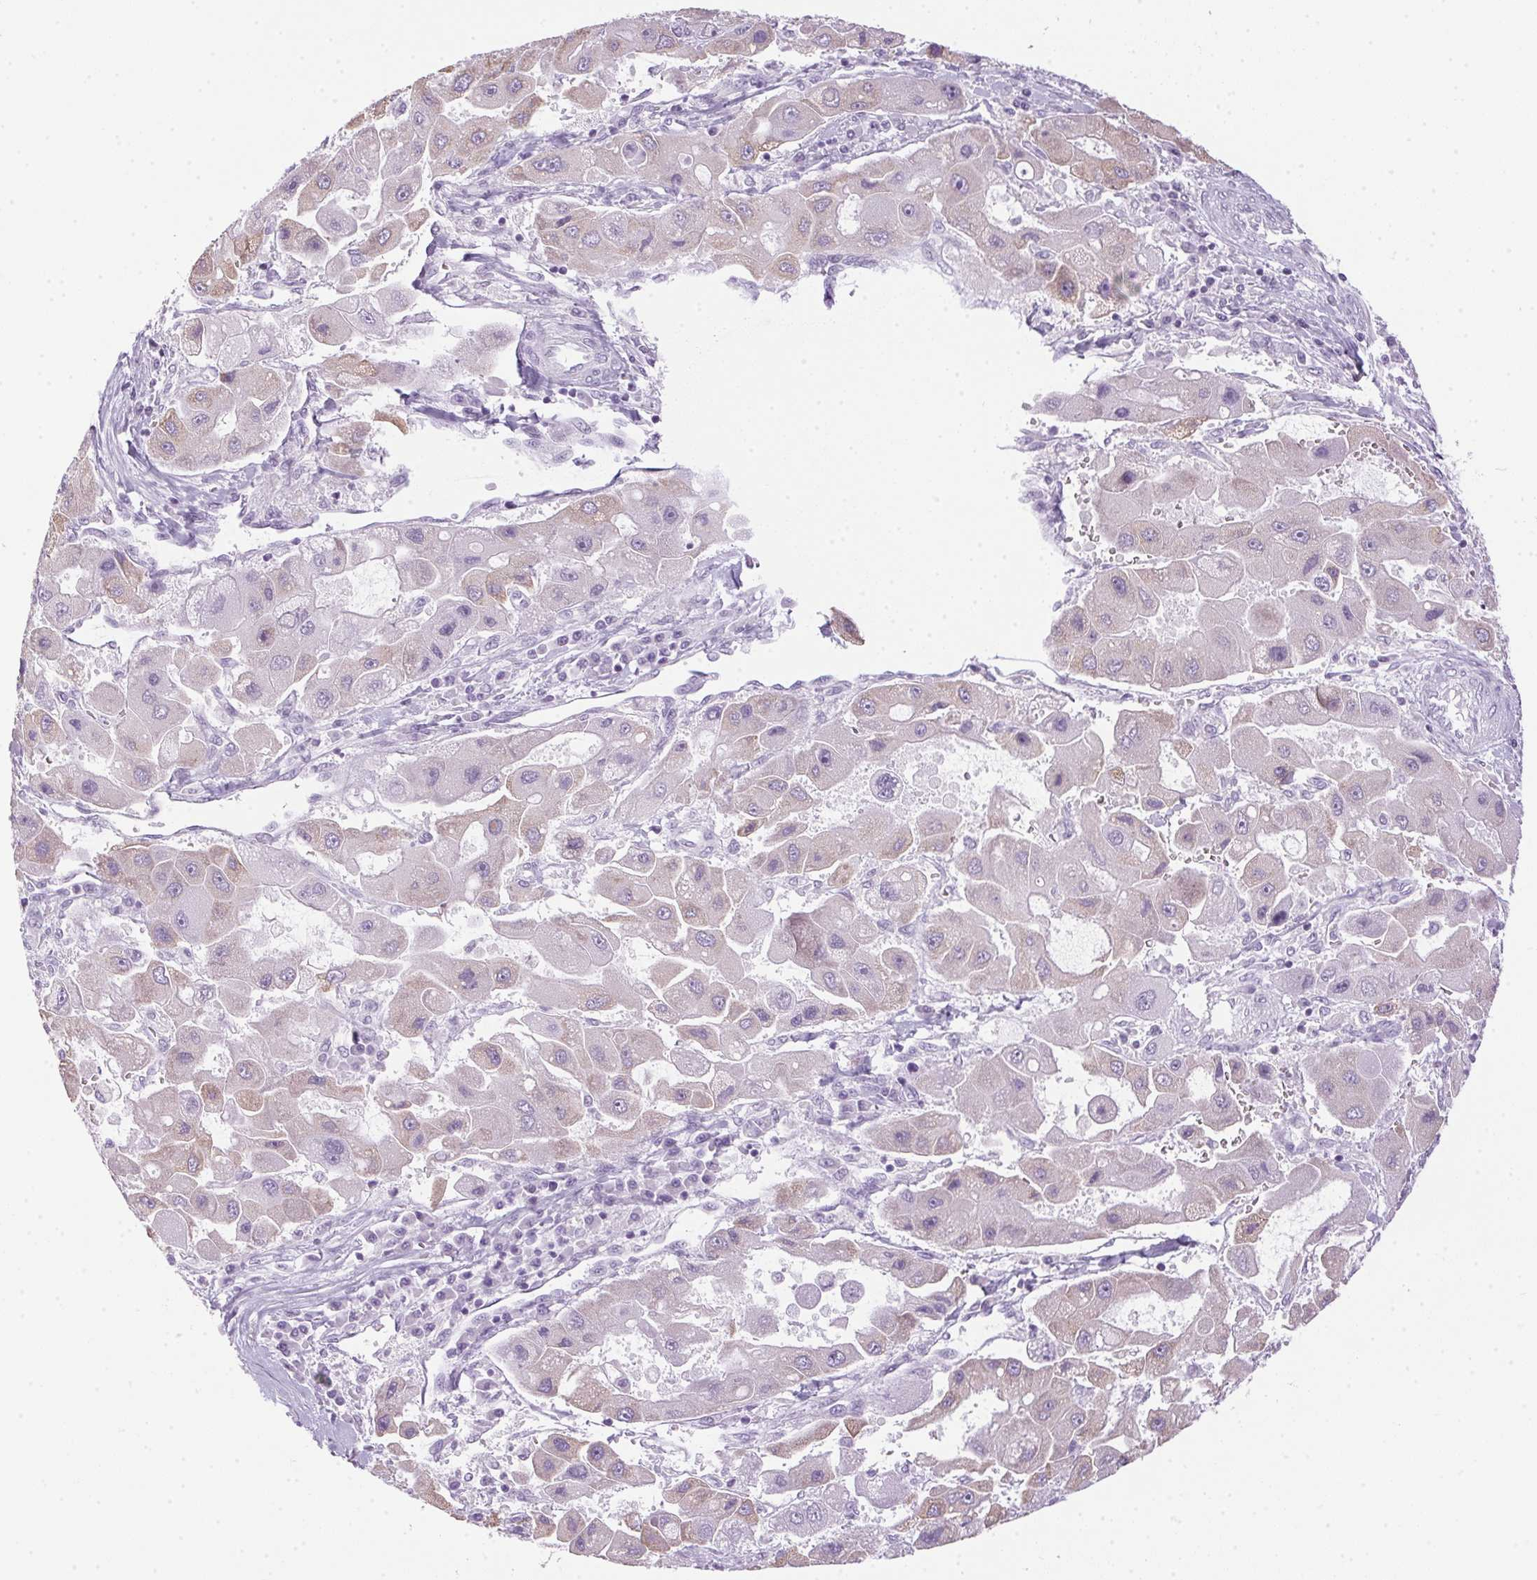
{"staining": {"intensity": "weak", "quantity": "<25%", "location": "cytoplasmic/membranous"}, "tissue": "liver cancer", "cell_type": "Tumor cells", "image_type": "cancer", "snomed": [{"axis": "morphology", "description": "Carcinoma, Hepatocellular, NOS"}, {"axis": "topography", "description": "Liver"}], "caption": "Immunohistochemistry of liver cancer (hepatocellular carcinoma) reveals no expression in tumor cells.", "gene": "POPDC2", "patient": {"sex": "male", "age": 24}}